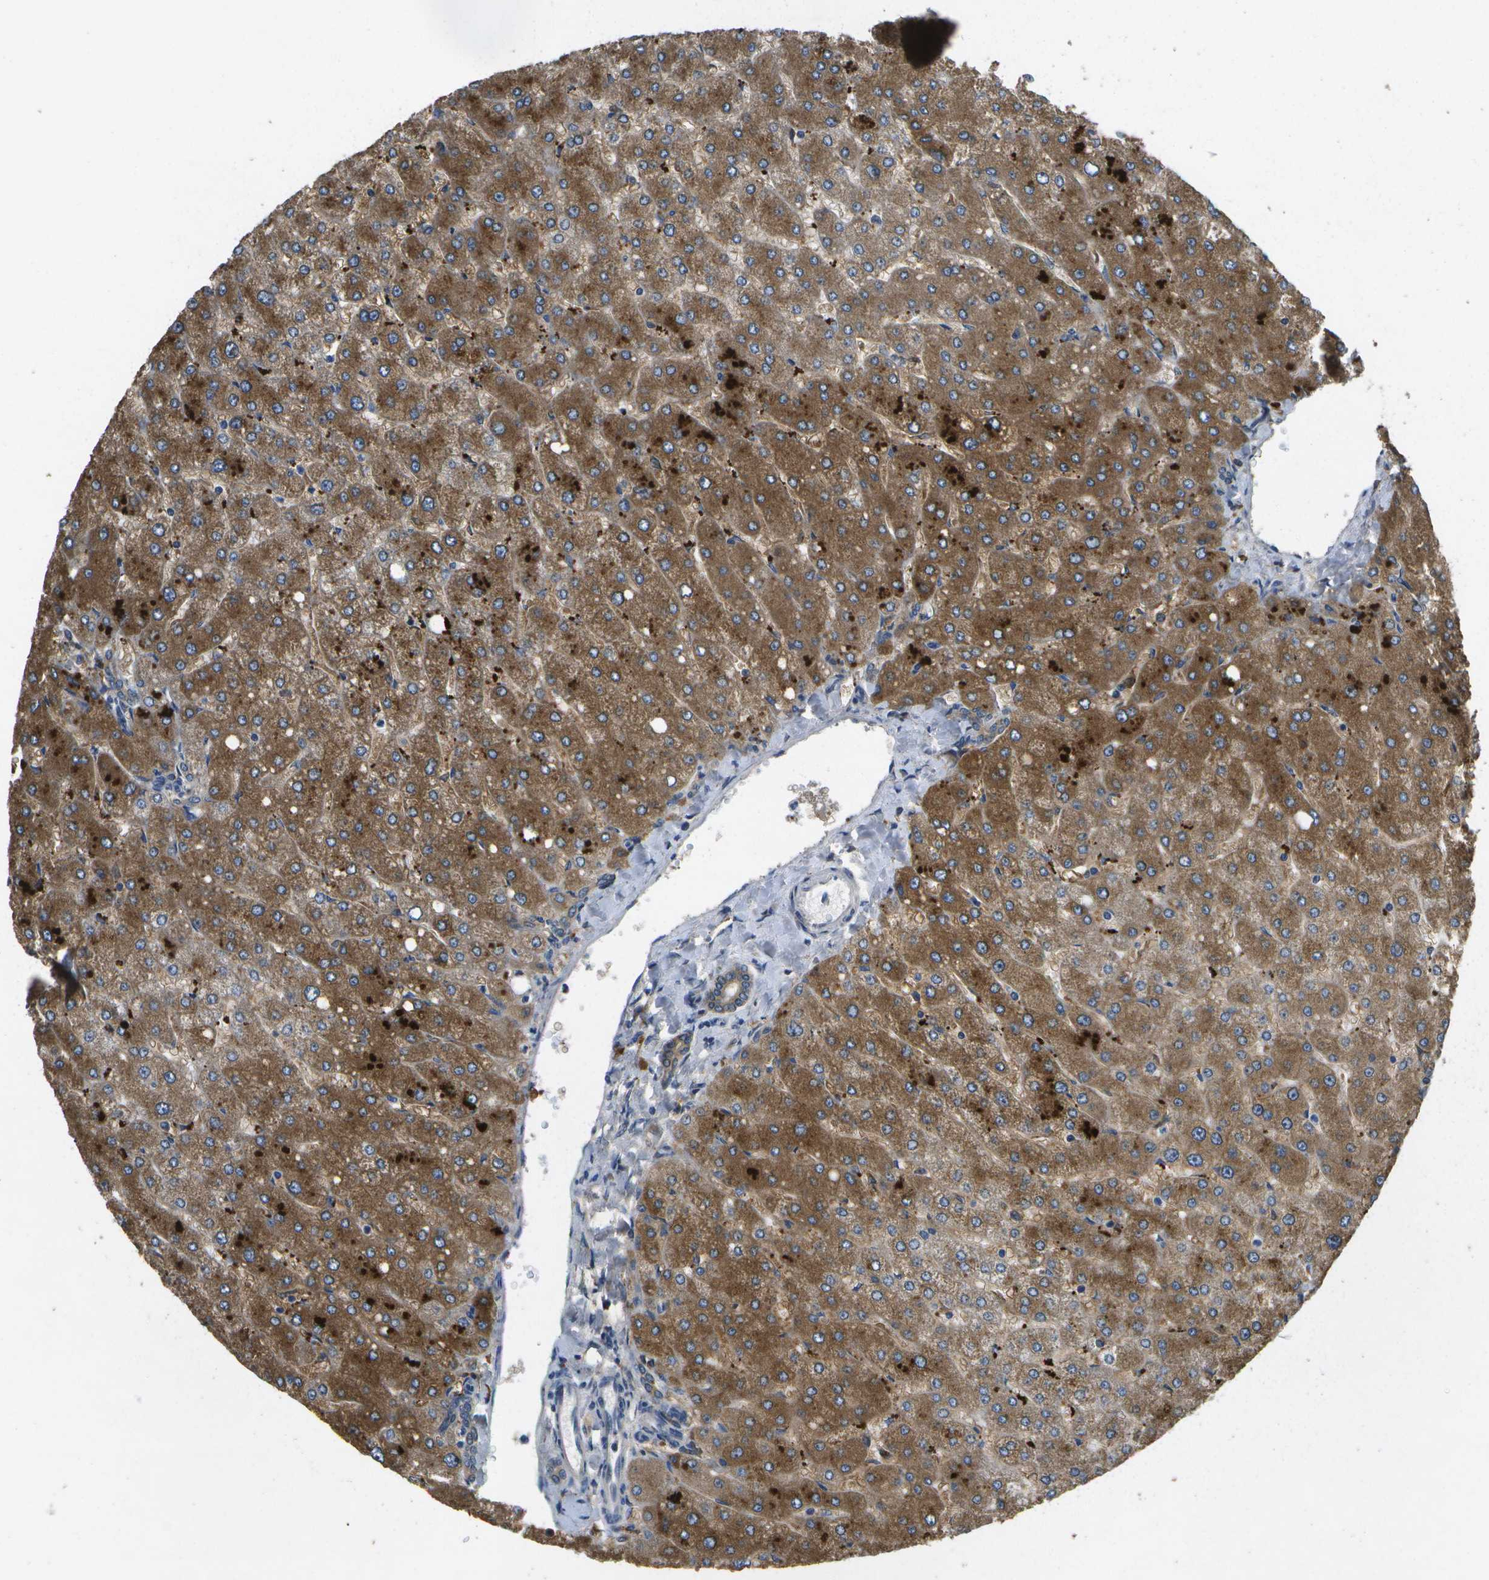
{"staining": {"intensity": "moderate", "quantity": ">75%", "location": "cytoplasmic/membranous"}, "tissue": "liver", "cell_type": "Cholangiocytes", "image_type": "normal", "snomed": [{"axis": "morphology", "description": "Normal tissue, NOS"}, {"axis": "topography", "description": "Liver"}], "caption": "Moderate cytoplasmic/membranous positivity for a protein is seen in about >75% of cholangiocytes of unremarkable liver using immunohistochemistry.", "gene": "HFE", "patient": {"sex": "male", "age": 55}}